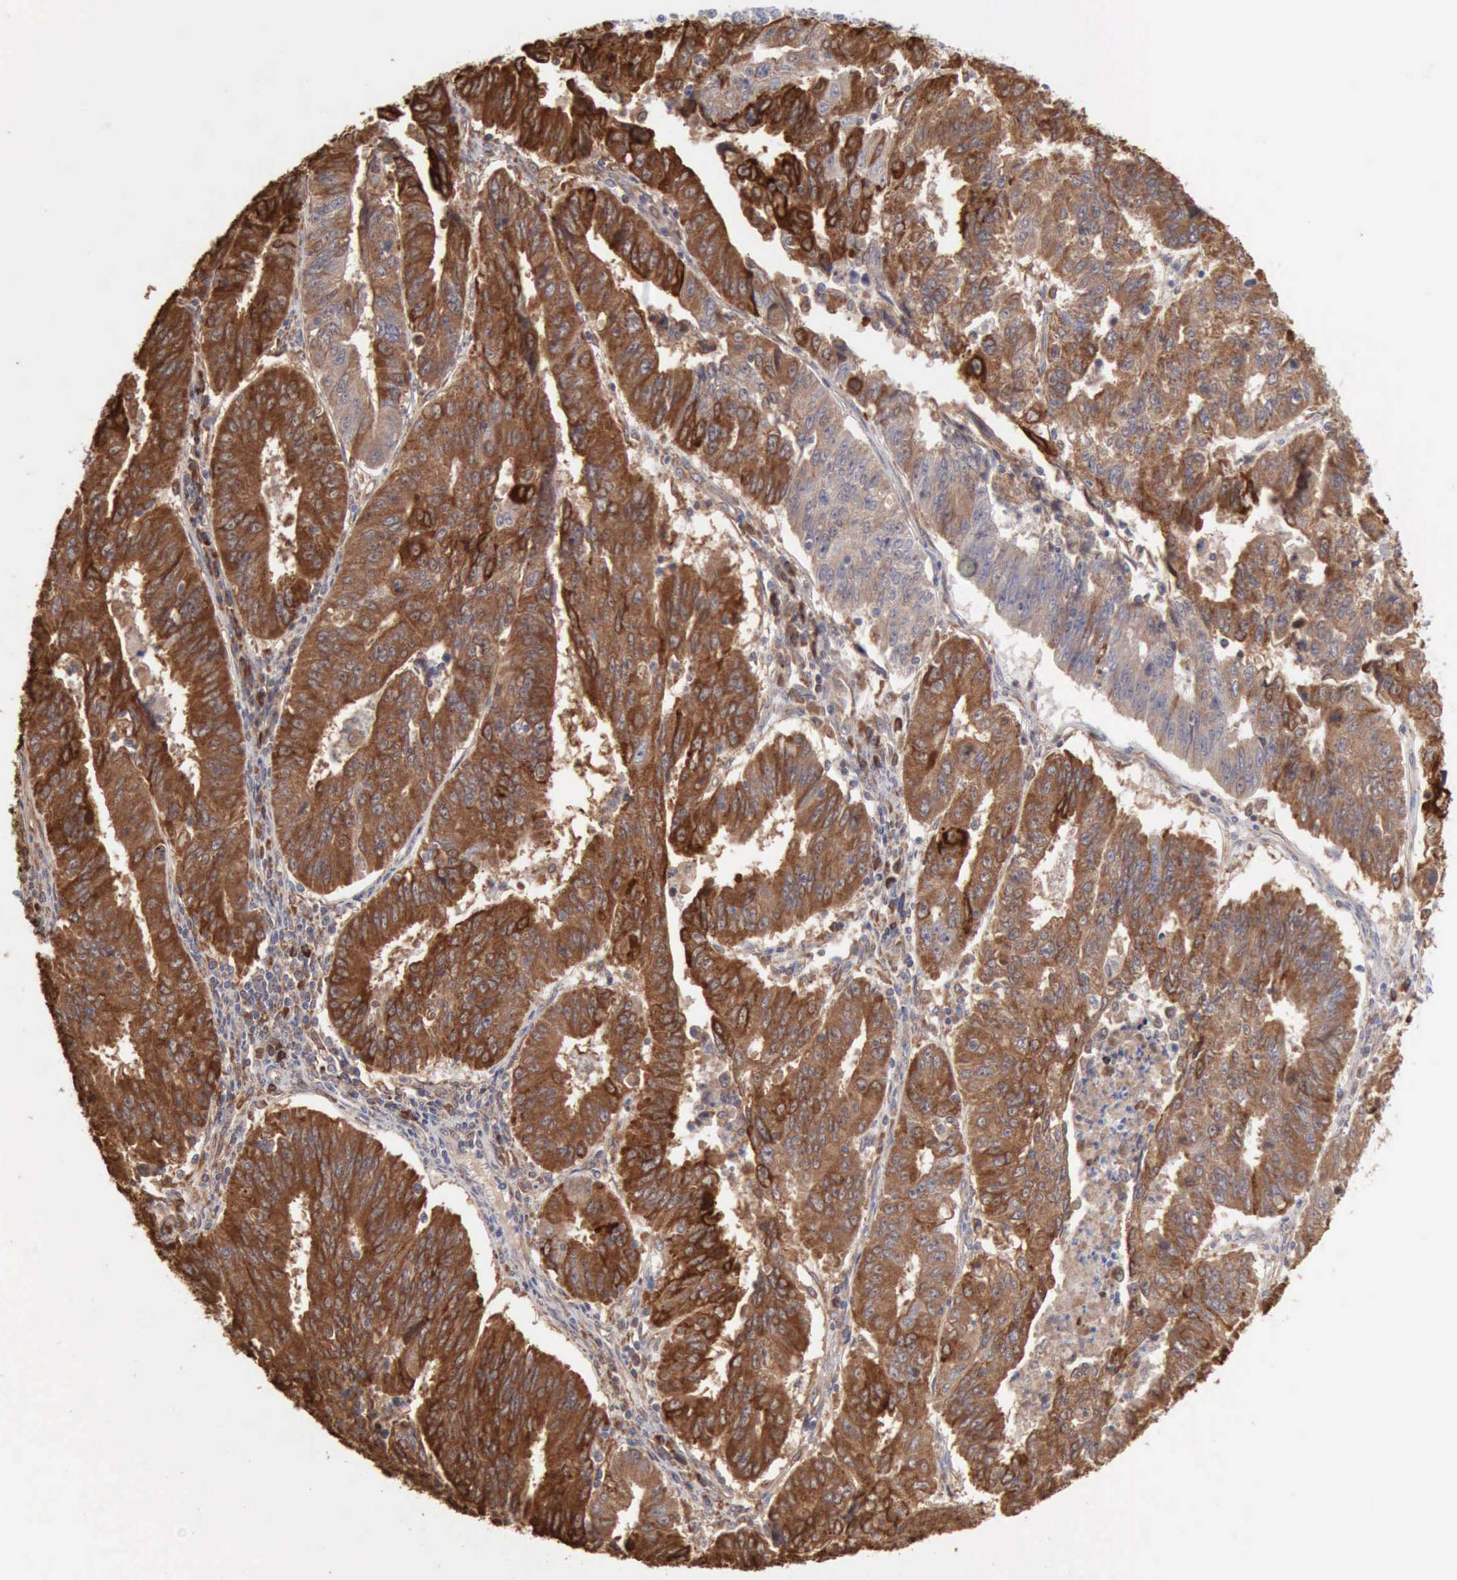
{"staining": {"intensity": "strong", "quantity": ">75%", "location": "cytoplasmic/membranous"}, "tissue": "endometrial cancer", "cell_type": "Tumor cells", "image_type": "cancer", "snomed": [{"axis": "morphology", "description": "Adenocarcinoma, NOS"}, {"axis": "topography", "description": "Endometrium"}], "caption": "The micrograph shows staining of endometrial cancer, revealing strong cytoplasmic/membranous protein staining (brown color) within tumor cells. (Stains: DAB (3,3'-diaminobenzidine) in brown, nuclei in blue, Microscopy: brightfield microscopy at high magnification).", "gene": "APOL2", "patient": {"sex": "female", "age": 42}}